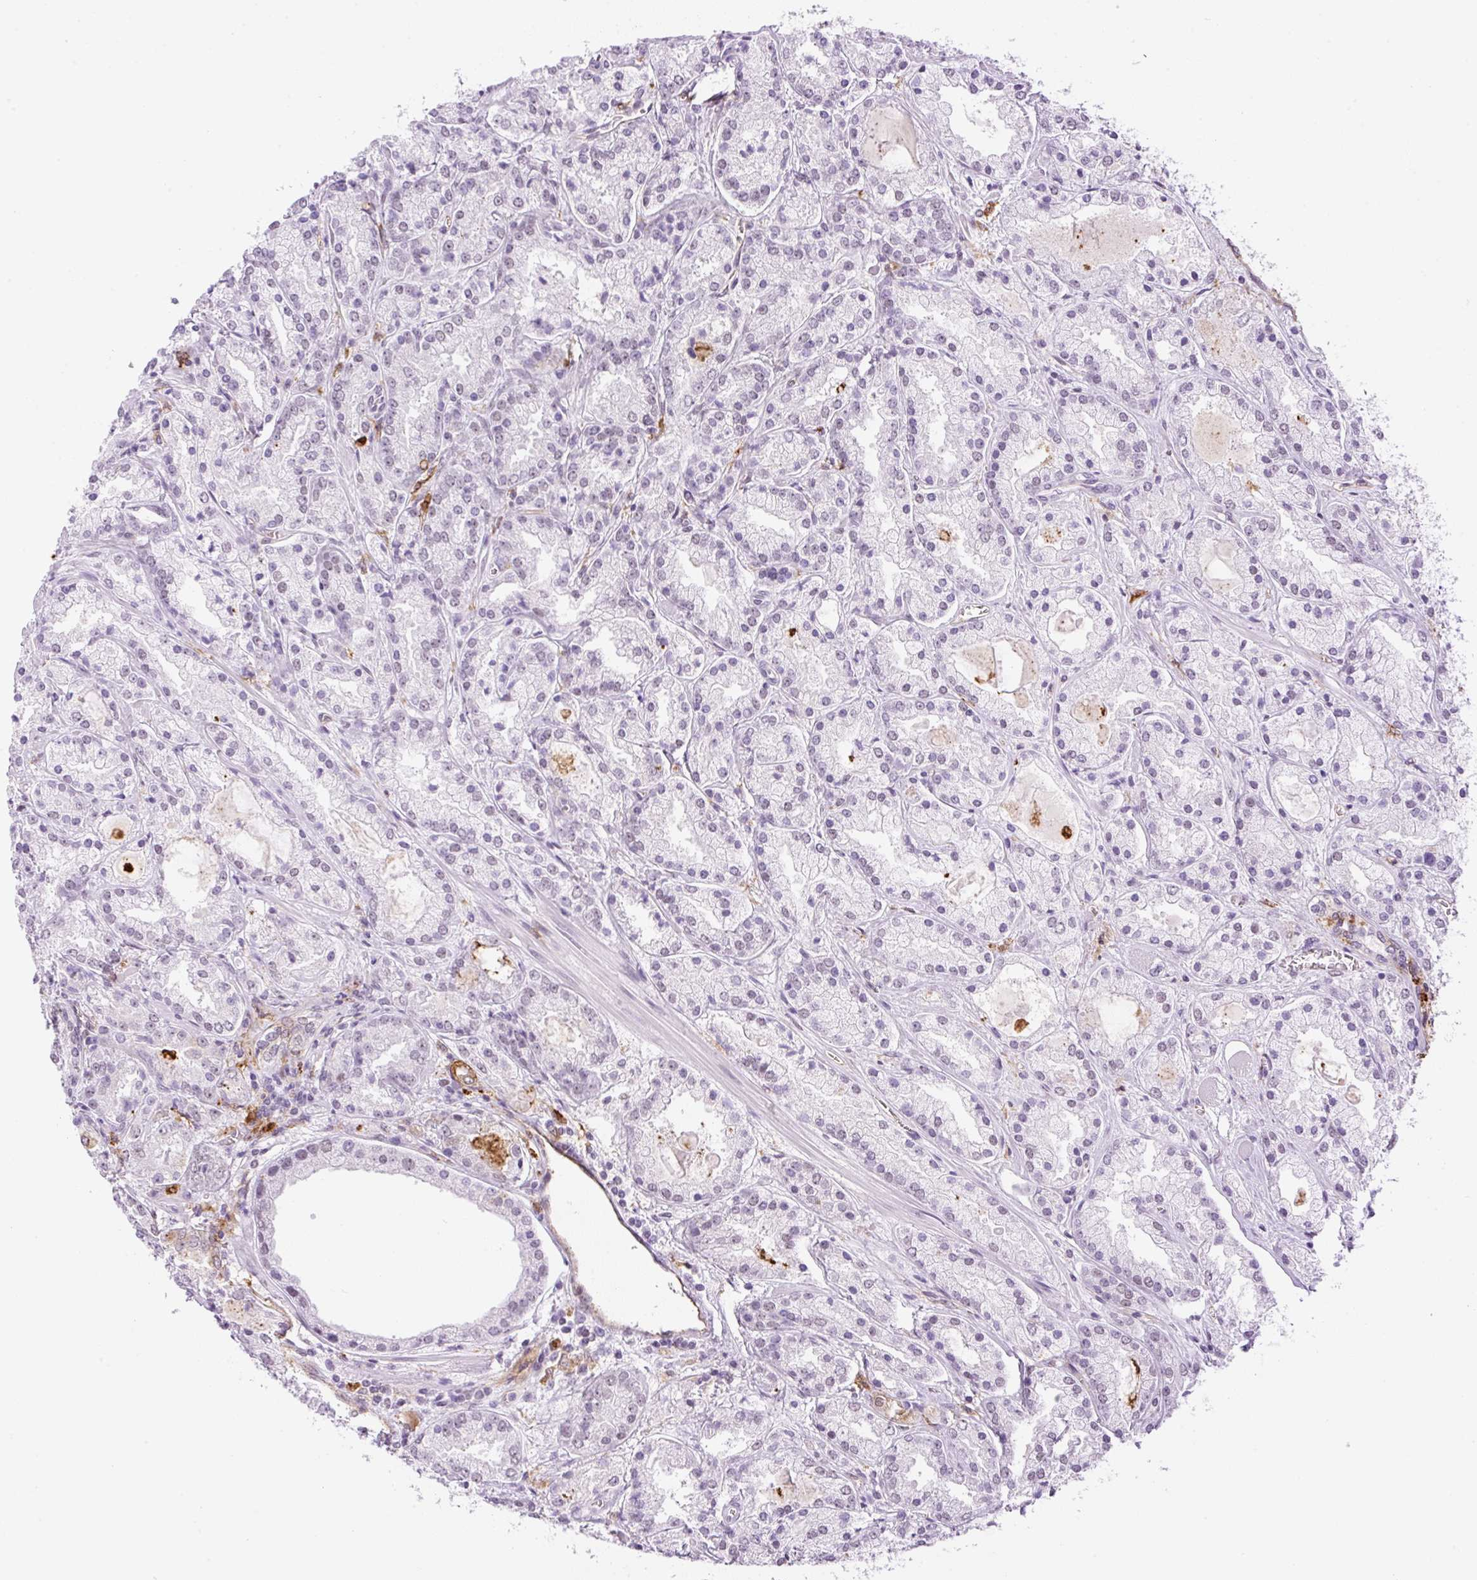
{"staining": {"intensity": "negative", "quantity": "none", "location": "none"}, "tissue": "prostate cancer", "cell_type": "Tumor cells", "image_type": "cancer", "snomed": [{"axis": "morphology", "description": "Adenocarcinoma, High grade"}, {"axis": "topography", "description": "Prostate"}], "caption": "This photomicrograph is of high-grade adenocarcinoma (prostate) stained with immunohistochemistry to label a protein in brown with the nuclei are counter-stained blue. There is no positivity in tumor cells.", "gene": "PALM3", "patient": {"sex": "male", "age": 67}}